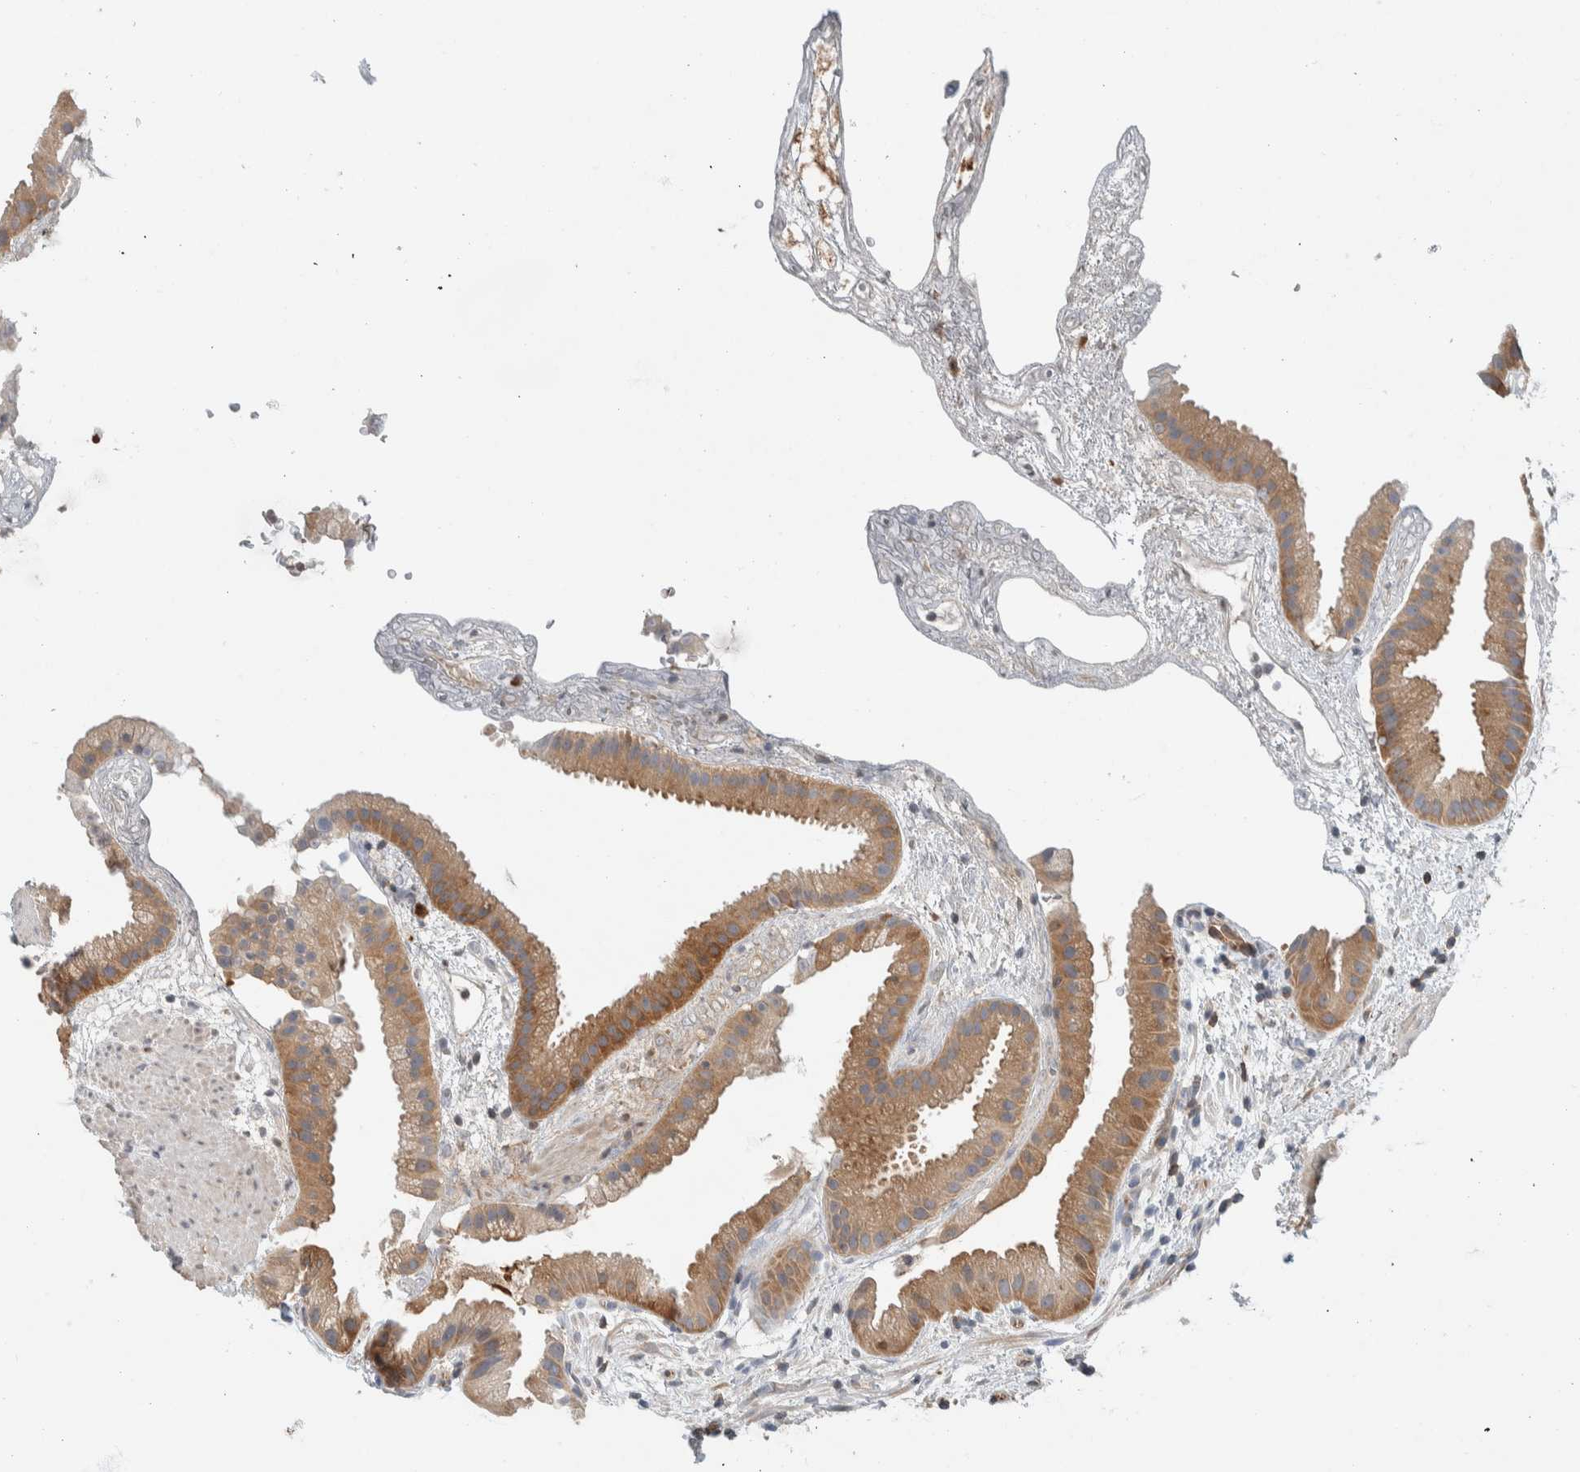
{"staining": {"intensity": "moderate", "quantity": ">75%", "location": "cytoplasmic/membranous"}, "tissue": "gallbladder", "cell_type": "Glandular cells", "image_type": "normal", "snomed": [{"axis": "morphology", "description": "Normal tissue, NOS"}, {"axis": "topography", "description": "Gallbladder"}], "caption": "Gallbladder stained with DAB (3,3'-diaminobenzidine) IHC shows medium levels of moderate cytoplasmic/membranous positivity in about >75% of glandular cells.", "gene": "NFKB2", "patient": {"sex": "female", "age": 64}}